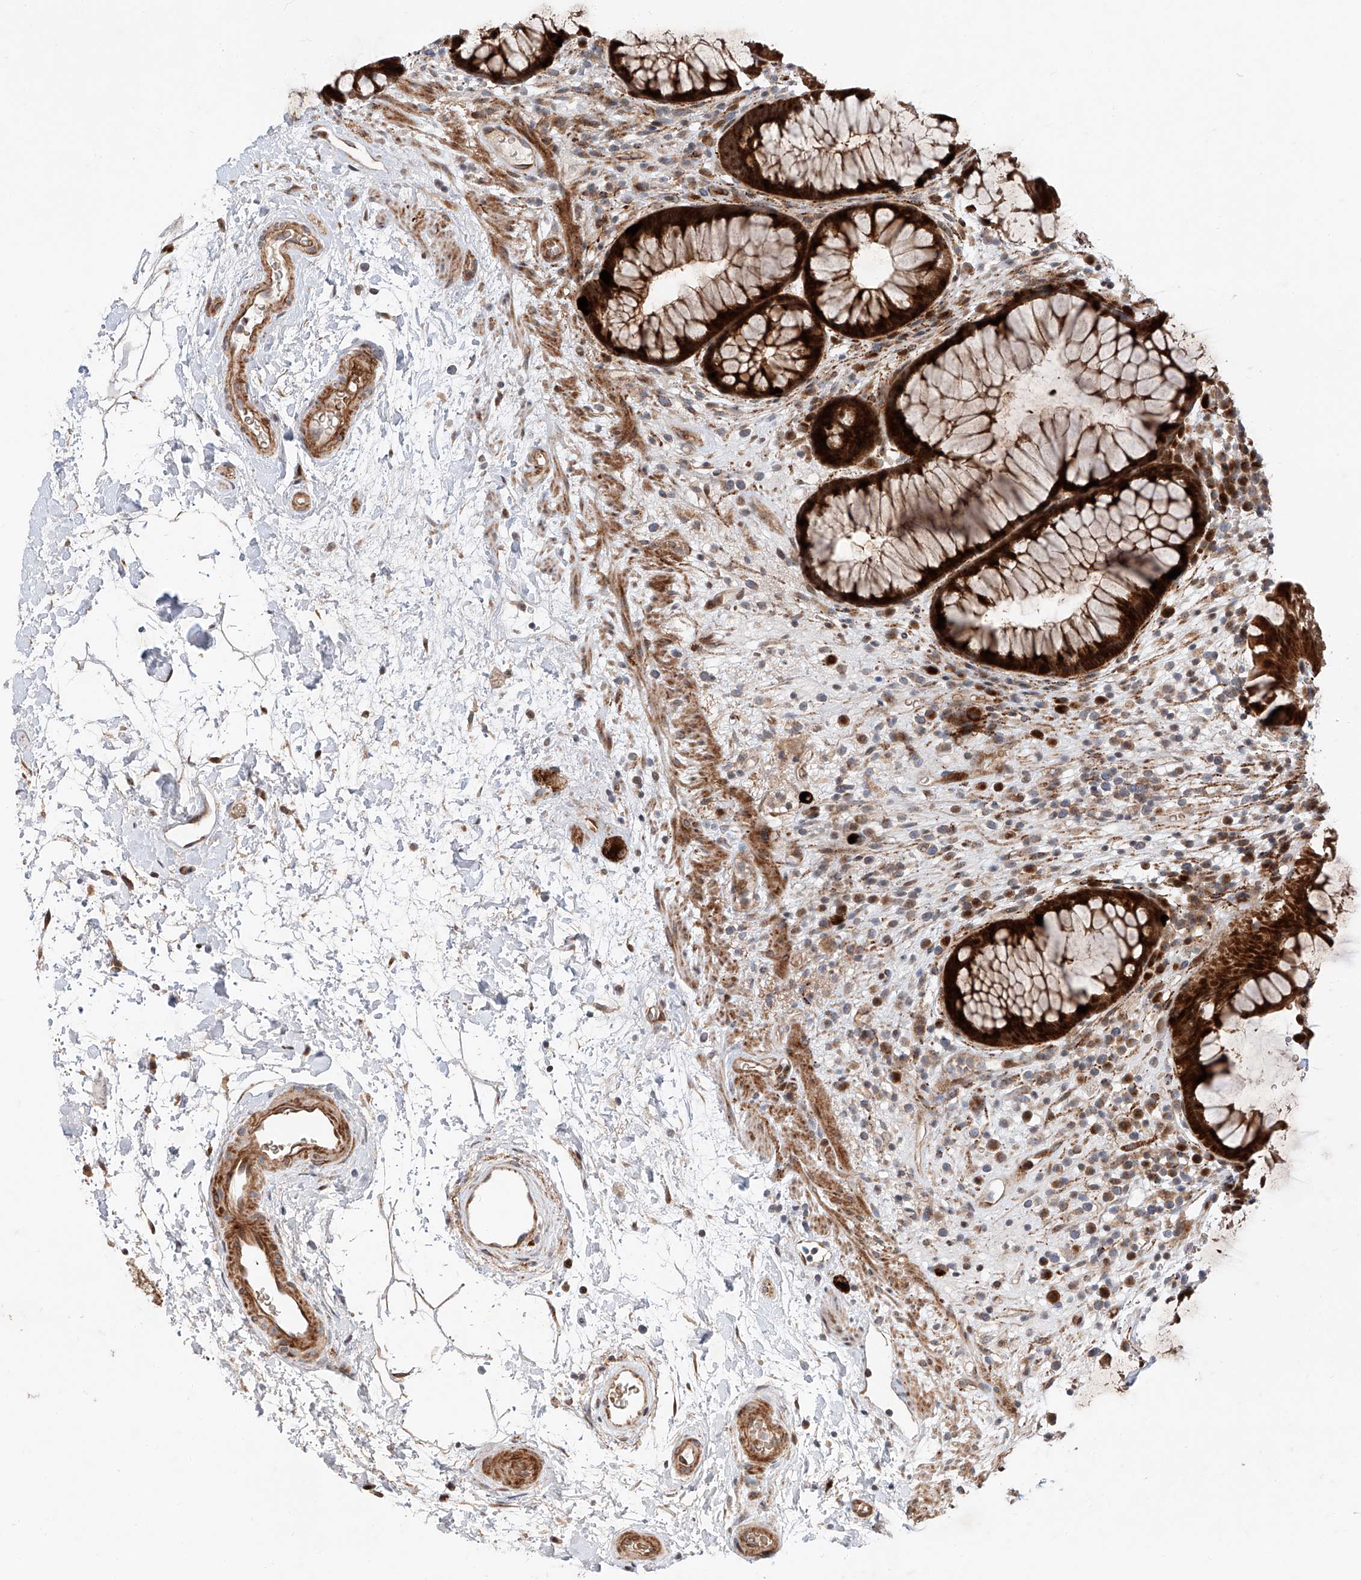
{"staining": {"intensity": "strong", "quantity": ">75%", "location": "cytoplasmic/membranous"}, "tissue": "rectum", "cell_type": "Glandular cells", "image_type": "normal", "snomed": [{"axis": "morphology", "description": "Normal tissue, NOS"}, {"axis": "topography", "description": "Rectum"}], "caption": "Immunohistochemistry (IHC) photomicrograph of benign rectum: rectum stained using immunohistochemistry exhibits high levels of strong protein expression localized specifically in the cytoplasmic/membranous of glandular cells, appearing as a cytoplasmic/membranous brown color.", "gene": "USF3", "patient": {"sex": "male", "age": 51}}